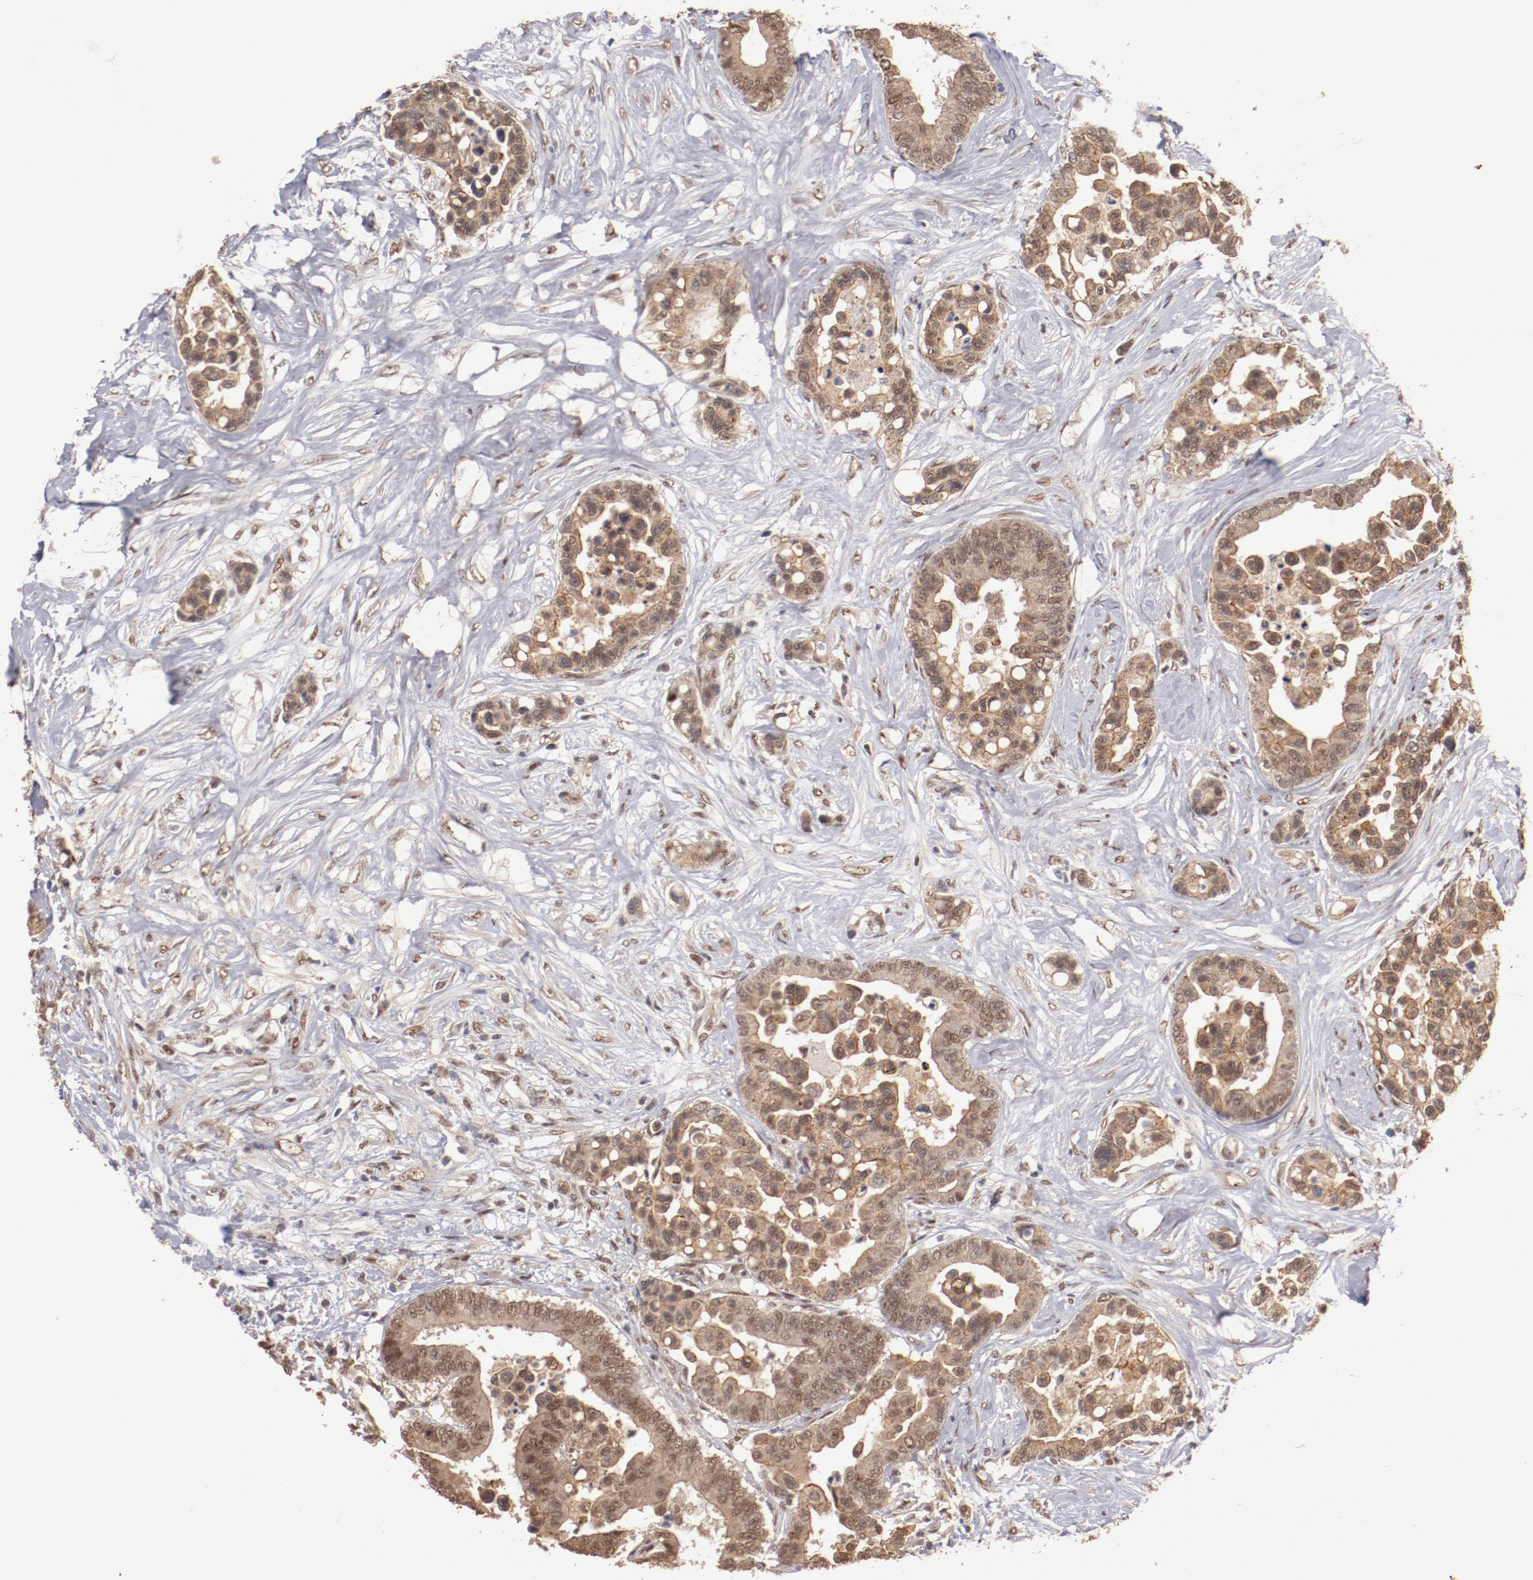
{"staining": {"intensity": "moderate", "quantity": ">75%", "location": "cytoplasmic/membranous,nuclear"}, "tissue": "colorectal cancer", "cell_type": "Tumor cells", "image_type": "cancer", "snomed": [{"axis": "morphology", "description": "Adenocarcinoma, NOS"}, {"axis": "topography", "description": "Colon"}], "caption": "Moderate cytoplasmic/membranous and nuclear protein positivity is appreciated in approximately >75% of tumor cells in colorectal adenocarcinoma. The protein of interest is stained brown, and the nuclei are stained in blue (DAB (3,3'-diaminobenzidine) IHC with brightfield microscopy, high magnification).", "gene": "CLOCK", "patient": {"sex": "male", "age": 82}}